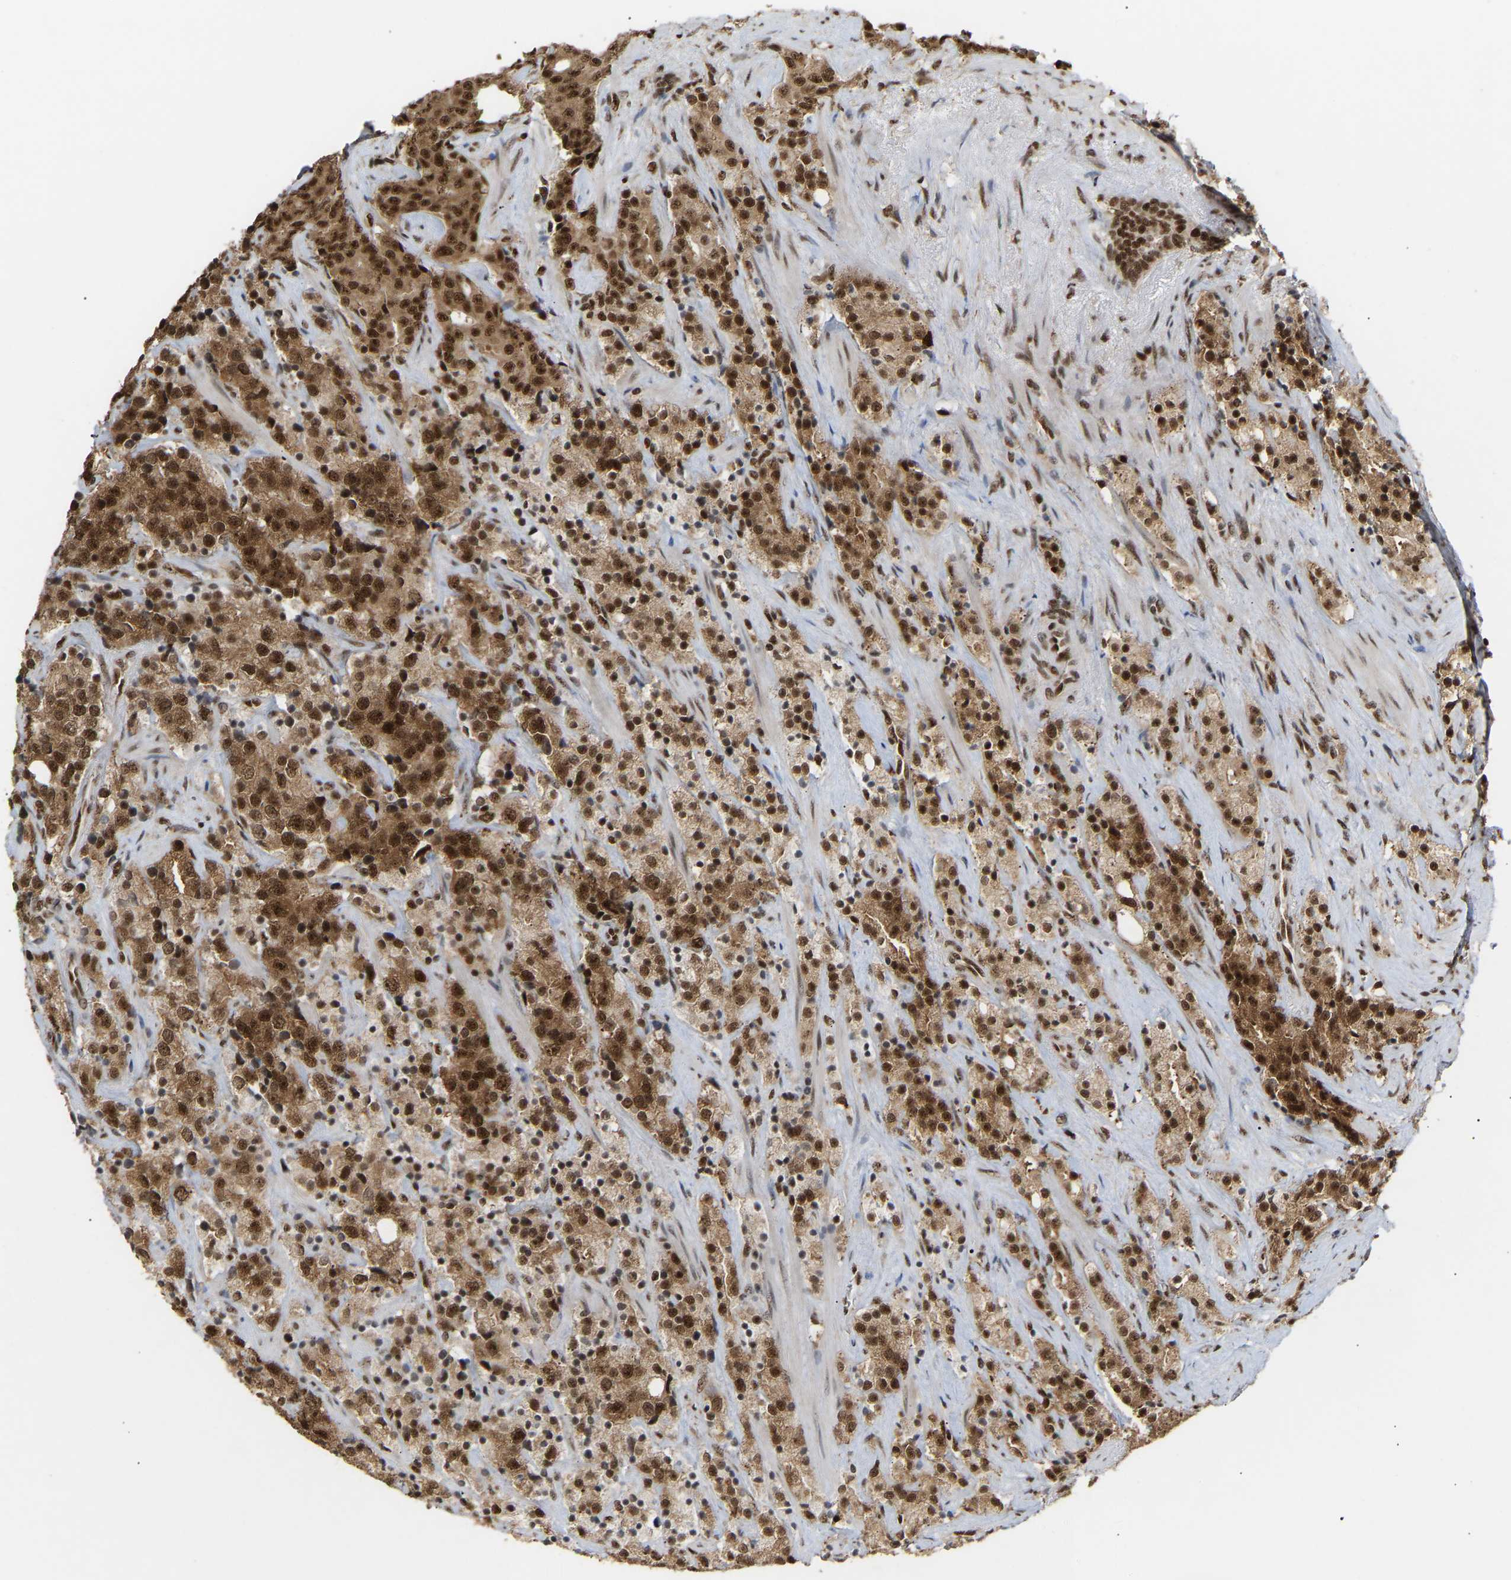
{"staining": {"intensity": "moderate", "quantity": ">75%", "location": "cytoplasmic/membranous,nuclear"}, "tissue": "prostate cancer", "cell_type": "Tumor cells", "image_type": "cancer", "snomed": [{"axis": "morphology", "description": "Adenocarcinoma, High grade"}, {"axis": "topography", "description": "Prostate"}], "caption": "High-magnification brightfield microscopy of prostate adenocarcinoma (high-grade) stained with DAB (brown) and counterstained with hematoxylin (blue). tumor cells exhibit moderate cytoplasmic/membranous and nuclear positivity is present in about>75% of cells. (DAB IHC, brown staining for protein, blue staining for nuclei).", "gene": "ALYREF", "patient": {"sex": "male", "age": 71}}